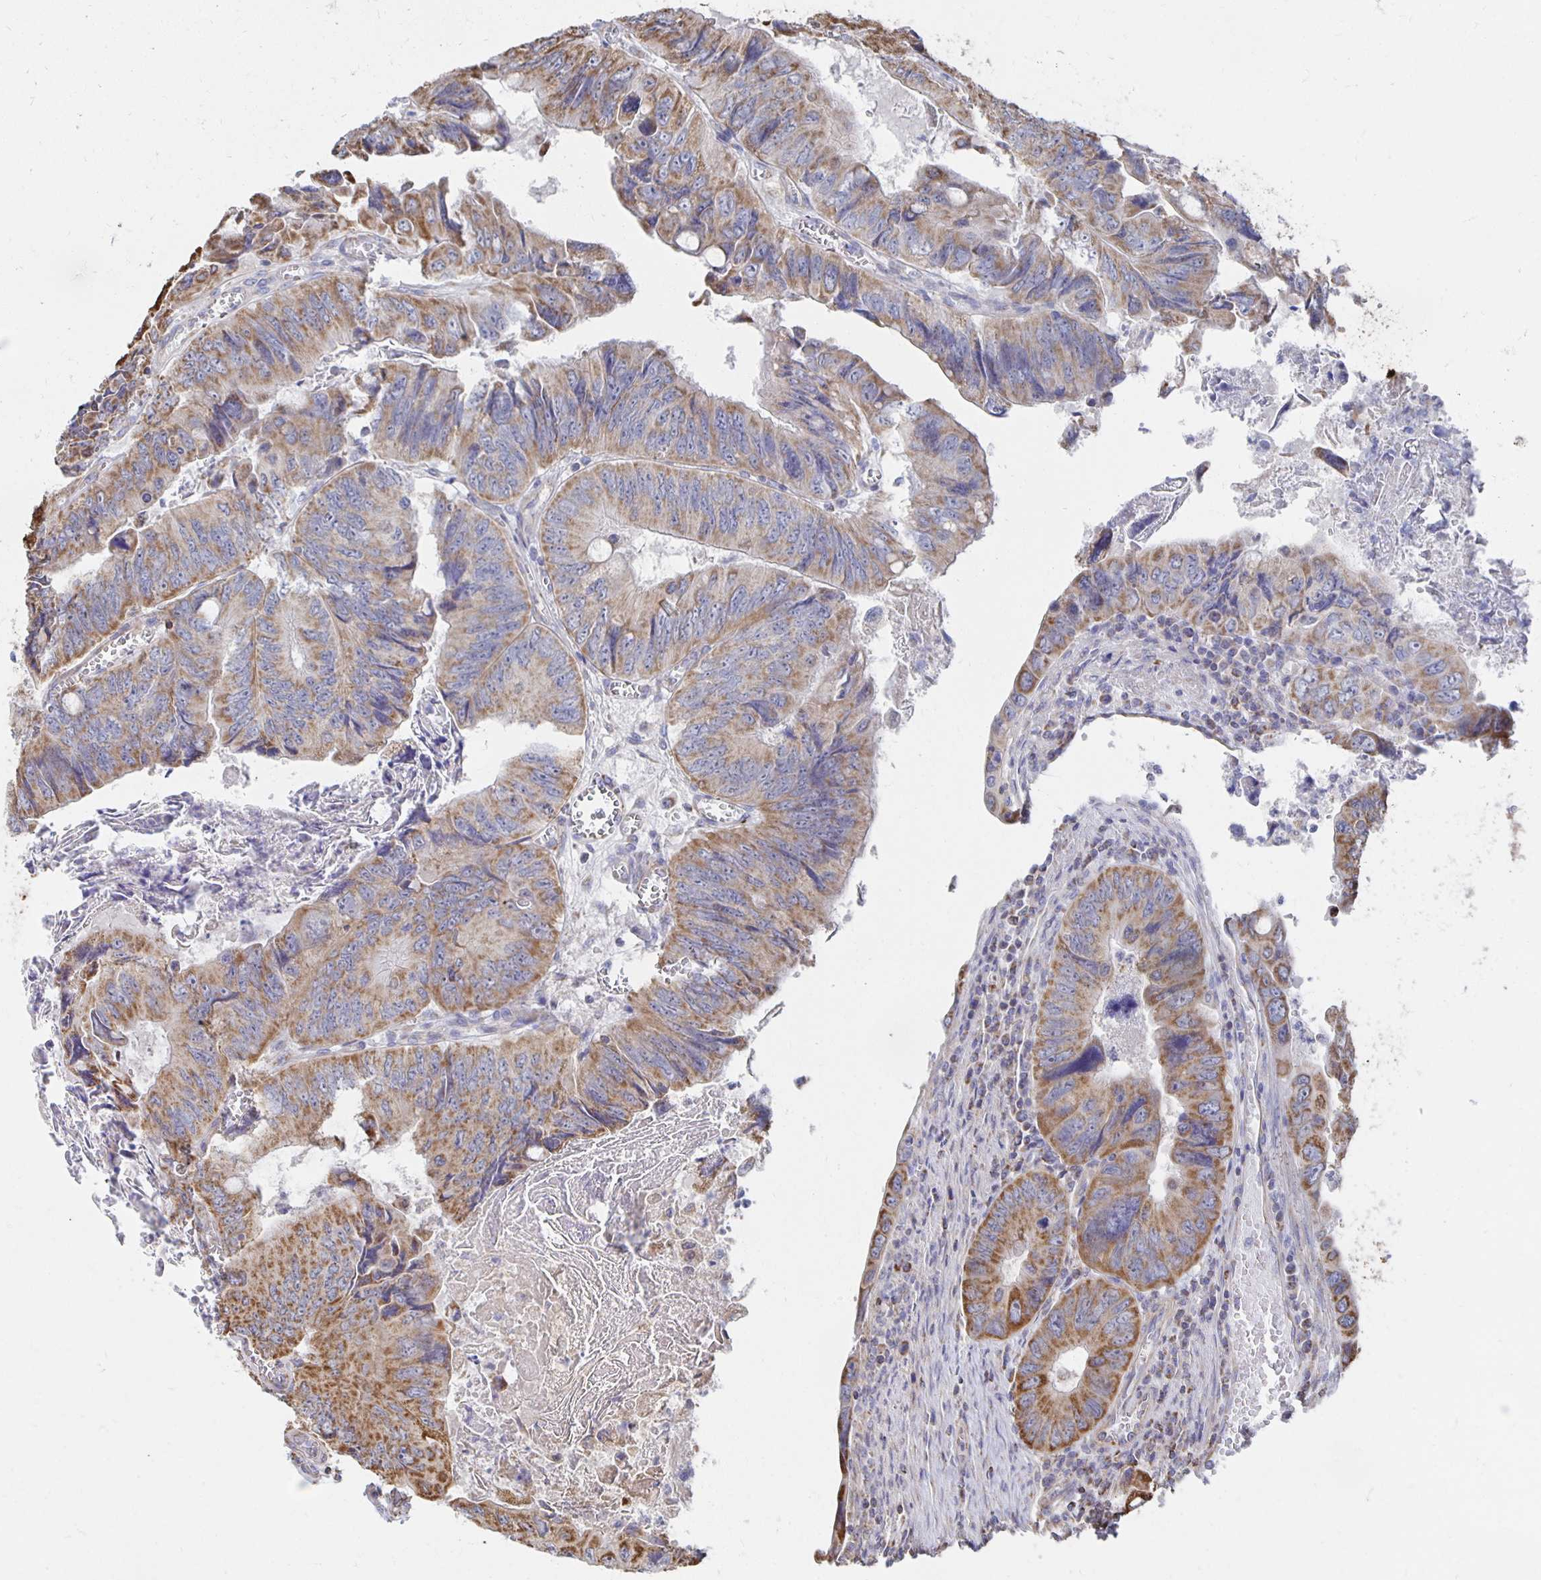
{"staining": {"intensity": "moderate", "quantity": ">75%", "location": "cytoplasmic/membranous"}, "tissue": "colorectal cancer", "cell_type": "Tumor cells", "image_type": "cancer", "snomed": [{"axis": "morphology", "description": "Adenocarcinoma, NOS"}, {"axis": "topography", "description": "Colon"}], "caption": "A brown stain highlights moderate cytoplasmic/membranous staining of a protein in human colorectal cancer (adenocarcinoma) tumor cells.", "gene": "NKX2-8", "patient": {"sex": "female", "age": 84}}